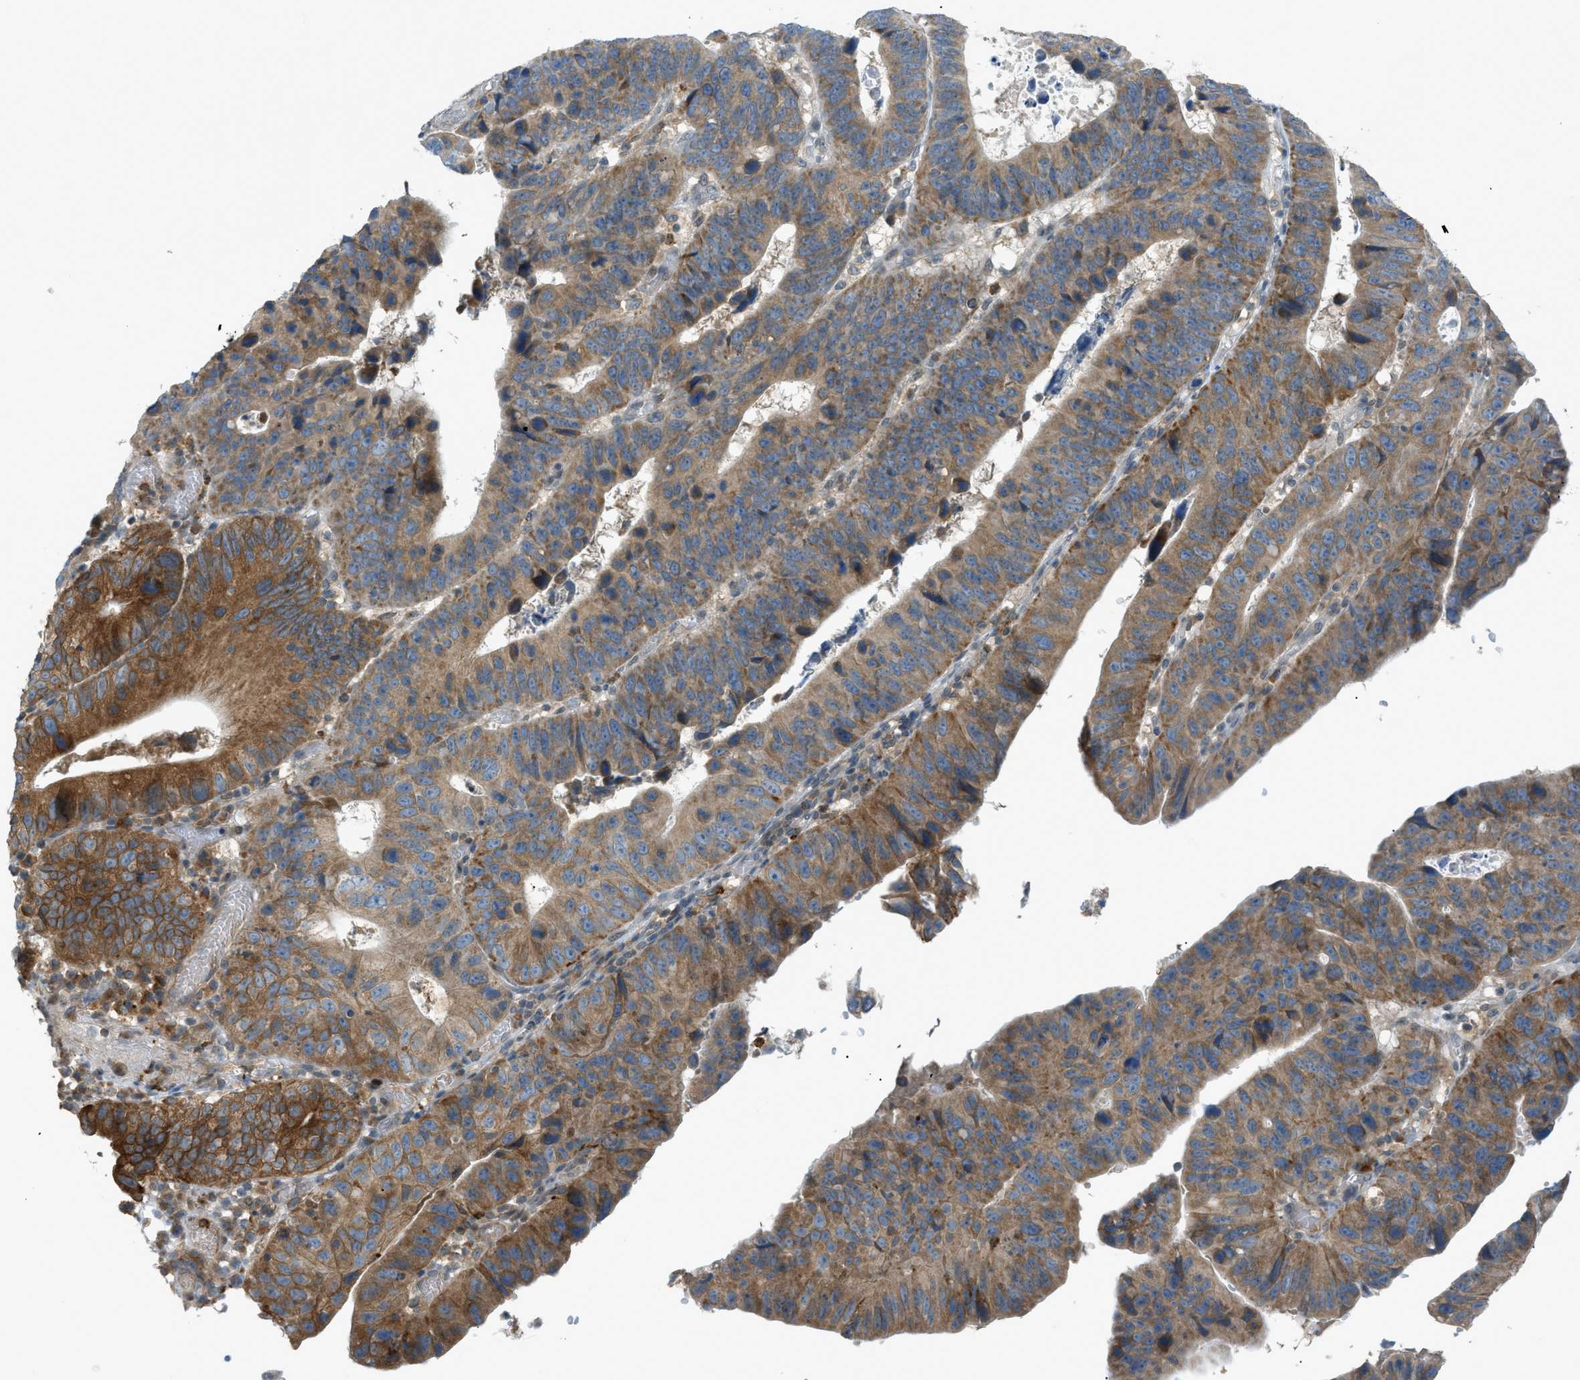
{"staining": {"intensity": "moderate", "quantity": ">75%", "location": "cytoplasmic/membranous"}, "tissue": "stomach cancer", "cell_type": "Tumor cells", "image_type": "cancer", "snomed": [{"axis": "morphology", "description": "Adenocarcinoma, NOS"}, {"axis": "topography", "description": "Stomach"}], "caption": "Protein expression analysis of human stomach cancer reveals moderate cytoplasmic/membranous positivity in about >75% of tumor cells. (DAB (3,3'-diaminobenzidine) IHC with brightfield microscopy, high magnification).", "gene": "DYRK1A", "patient": {"sex": "male", "age": 59}}